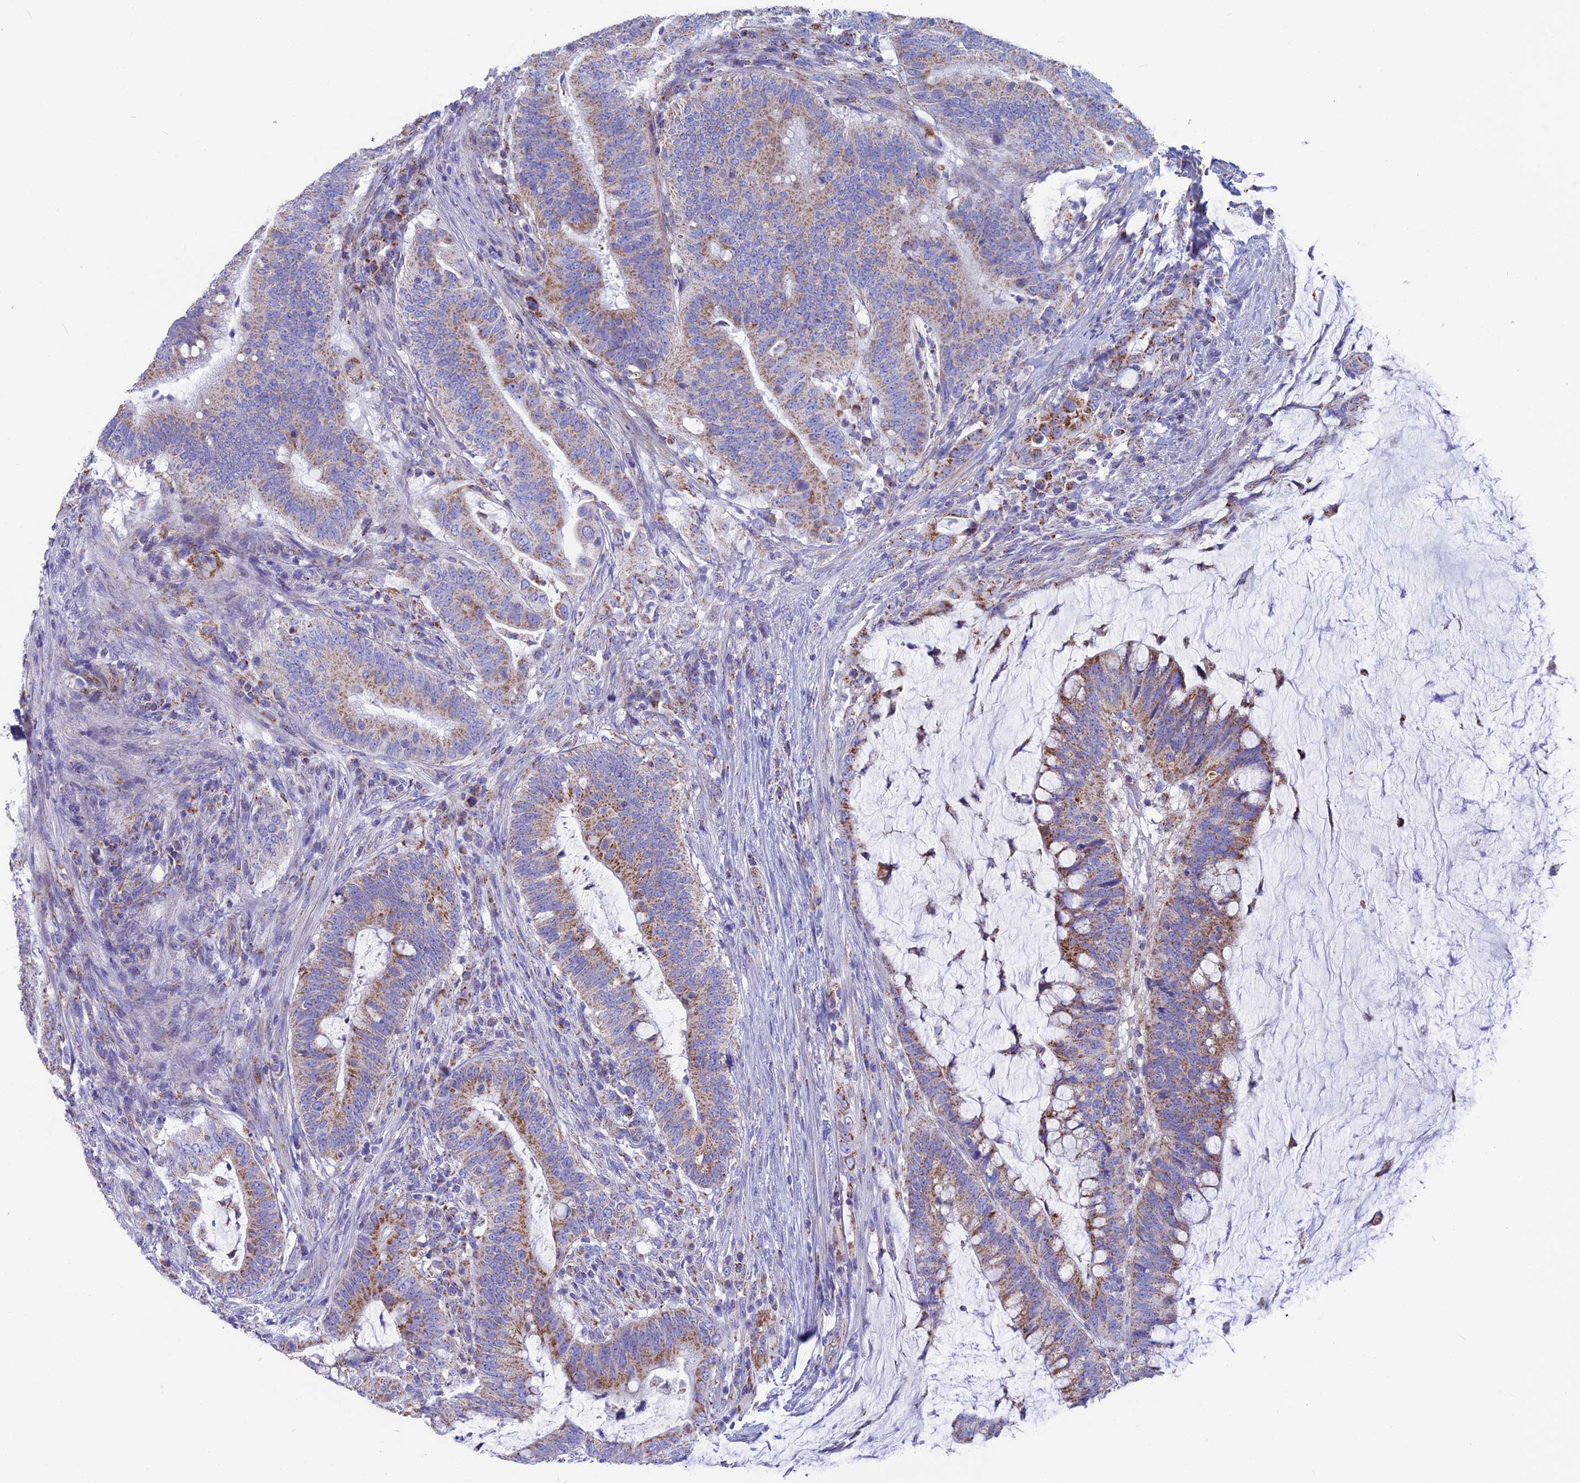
{"staining": {"intensity": "moderate", "quantity": ">75%", "location": "cytoplasmic/membranous"}, "tissue": "colorectal cancer", "cell_type": "Tumor cells", "image_type": "cancer", "snomed": [{"axis": "morphology", "description": "Adenocarcinoma, NOS"}, {"axis": "topography", "description": "Colon"}], "caption": "There is medium levels of moderate cytoplasmic/membranous staining in tumor cells of colorectal cancer, as demonstrated by immunohistochemical staining (brown color).", "gene": "CS", "patient": {"sex": "female", "age": 66}}